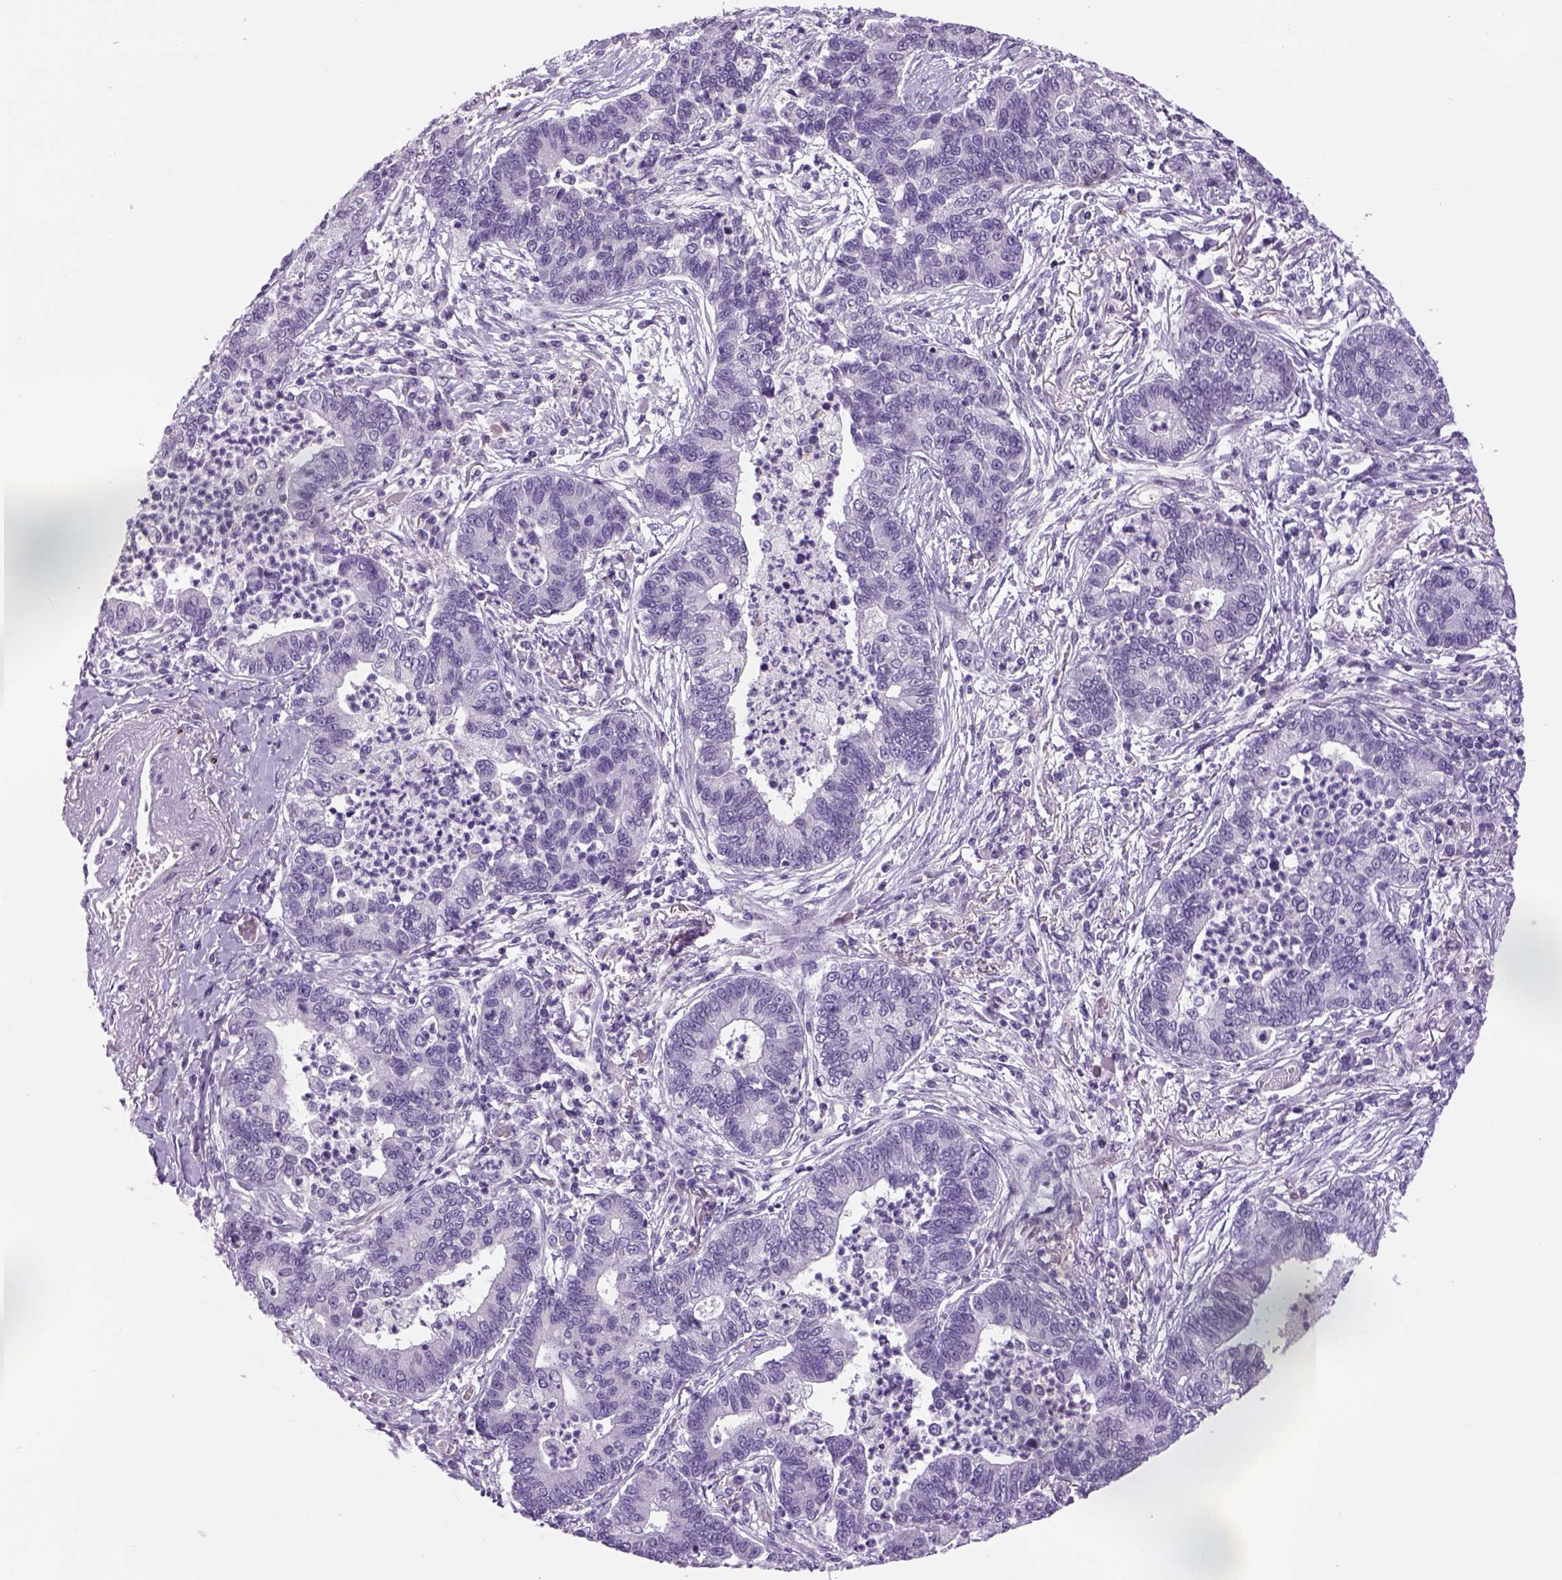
{"staining": {"intensity": "negative", "quantity": "none", "location": "none"}, "tissue": "lung cancer", "cell_type": "Tumor cells", "image_type": "cancer", "snomed": [{"axis": "morphology", "description": "Adenocarcinoma, NOS"}, {"axis": "topography", "description": "Lung"}], "caption": "This histopathology image is of adenocarcinoma (lung) stained with immunohistochemistry to label a protein in brown with the nuclei are counter-stained blue. There is no positivity in tumor cells. (DAB immunohistochemistry with hematoxylin counter stain).", "gene": "DBH", "patient": {"sex": "female", "age": 57}}